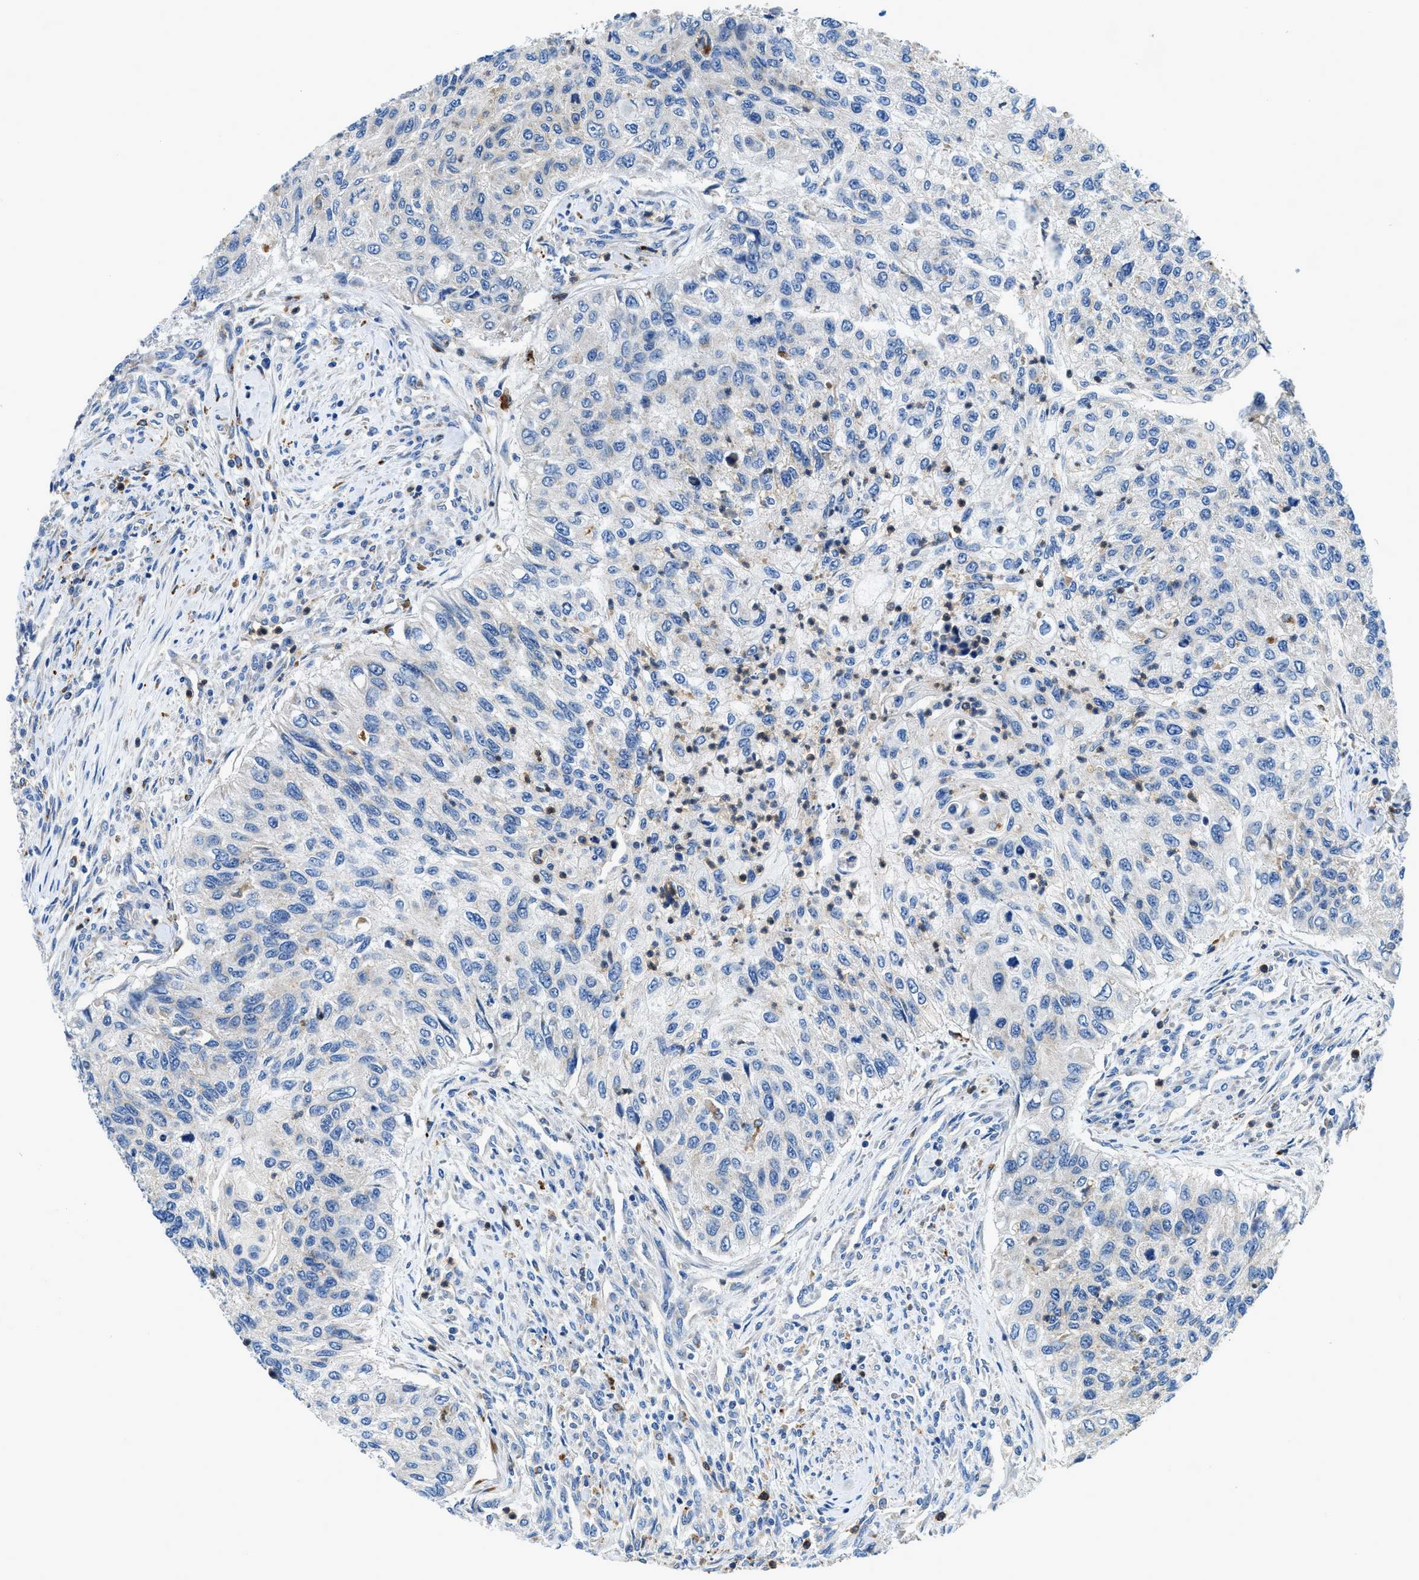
{"staining": {"intensity": "negative", "quantity": "none", "location": "none"}, "tissue": "urothelial cancer", "cell_type": "Tumor cells", "image_type": "cancer", "snomed": [{"axis": "morphology", "description": "Urothelial carcinoma, High grade"}, {"axis": "topography", "description": "Urinary bladder"}], "caption": "This is a histopathology image of IHC staining of high-grade urothelial carcinoma, which shows no positivity in tumor cells.", "gene": "ADGRE3", "patient": {"sex": "female", "age": 60}}